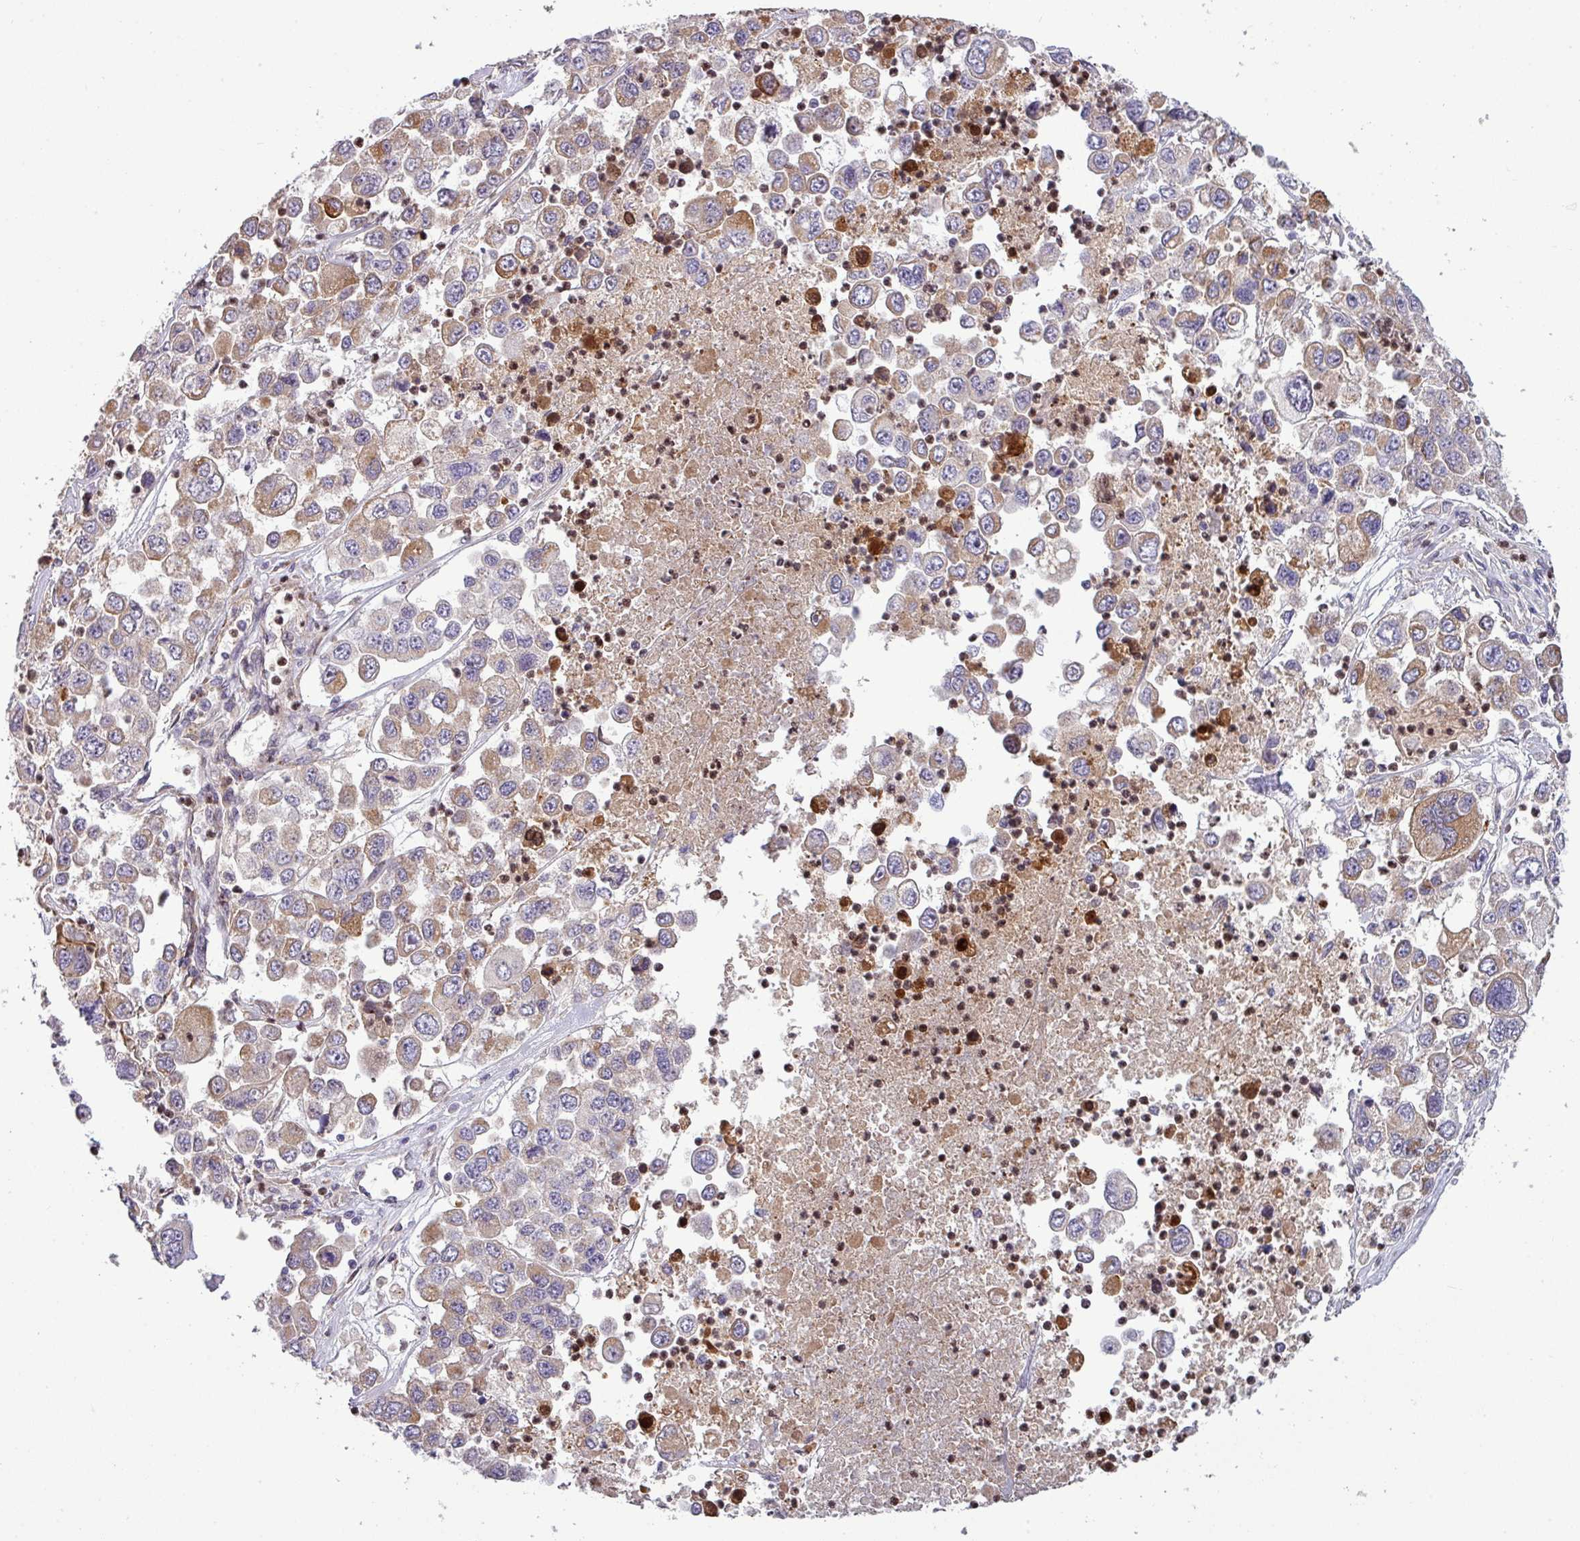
{"staining": {"intensity": "moderate", "quantity": ">75%", "location": "cytoplasmic/membranous"}, "tissue": "melanoma", "cell_type": "Tumor cells", "image_type": "cancer", "snomed": [{"axis": "morphology", "description": "Malignant melanoma, Metastatic site"}, {"axis": "topography", "description": "Lymph node"}], "caption": "This histopathology image exhibits melanoma stained with immunohistochemistry (IHC) to label a protein in brown. The cytoplasmic/membranous of tumor cells show moderate positivity for the protein. Nuclei are counter-stained blue.", "gene": "PAPLN", "patient": {"sex": "female", "age": 54}}